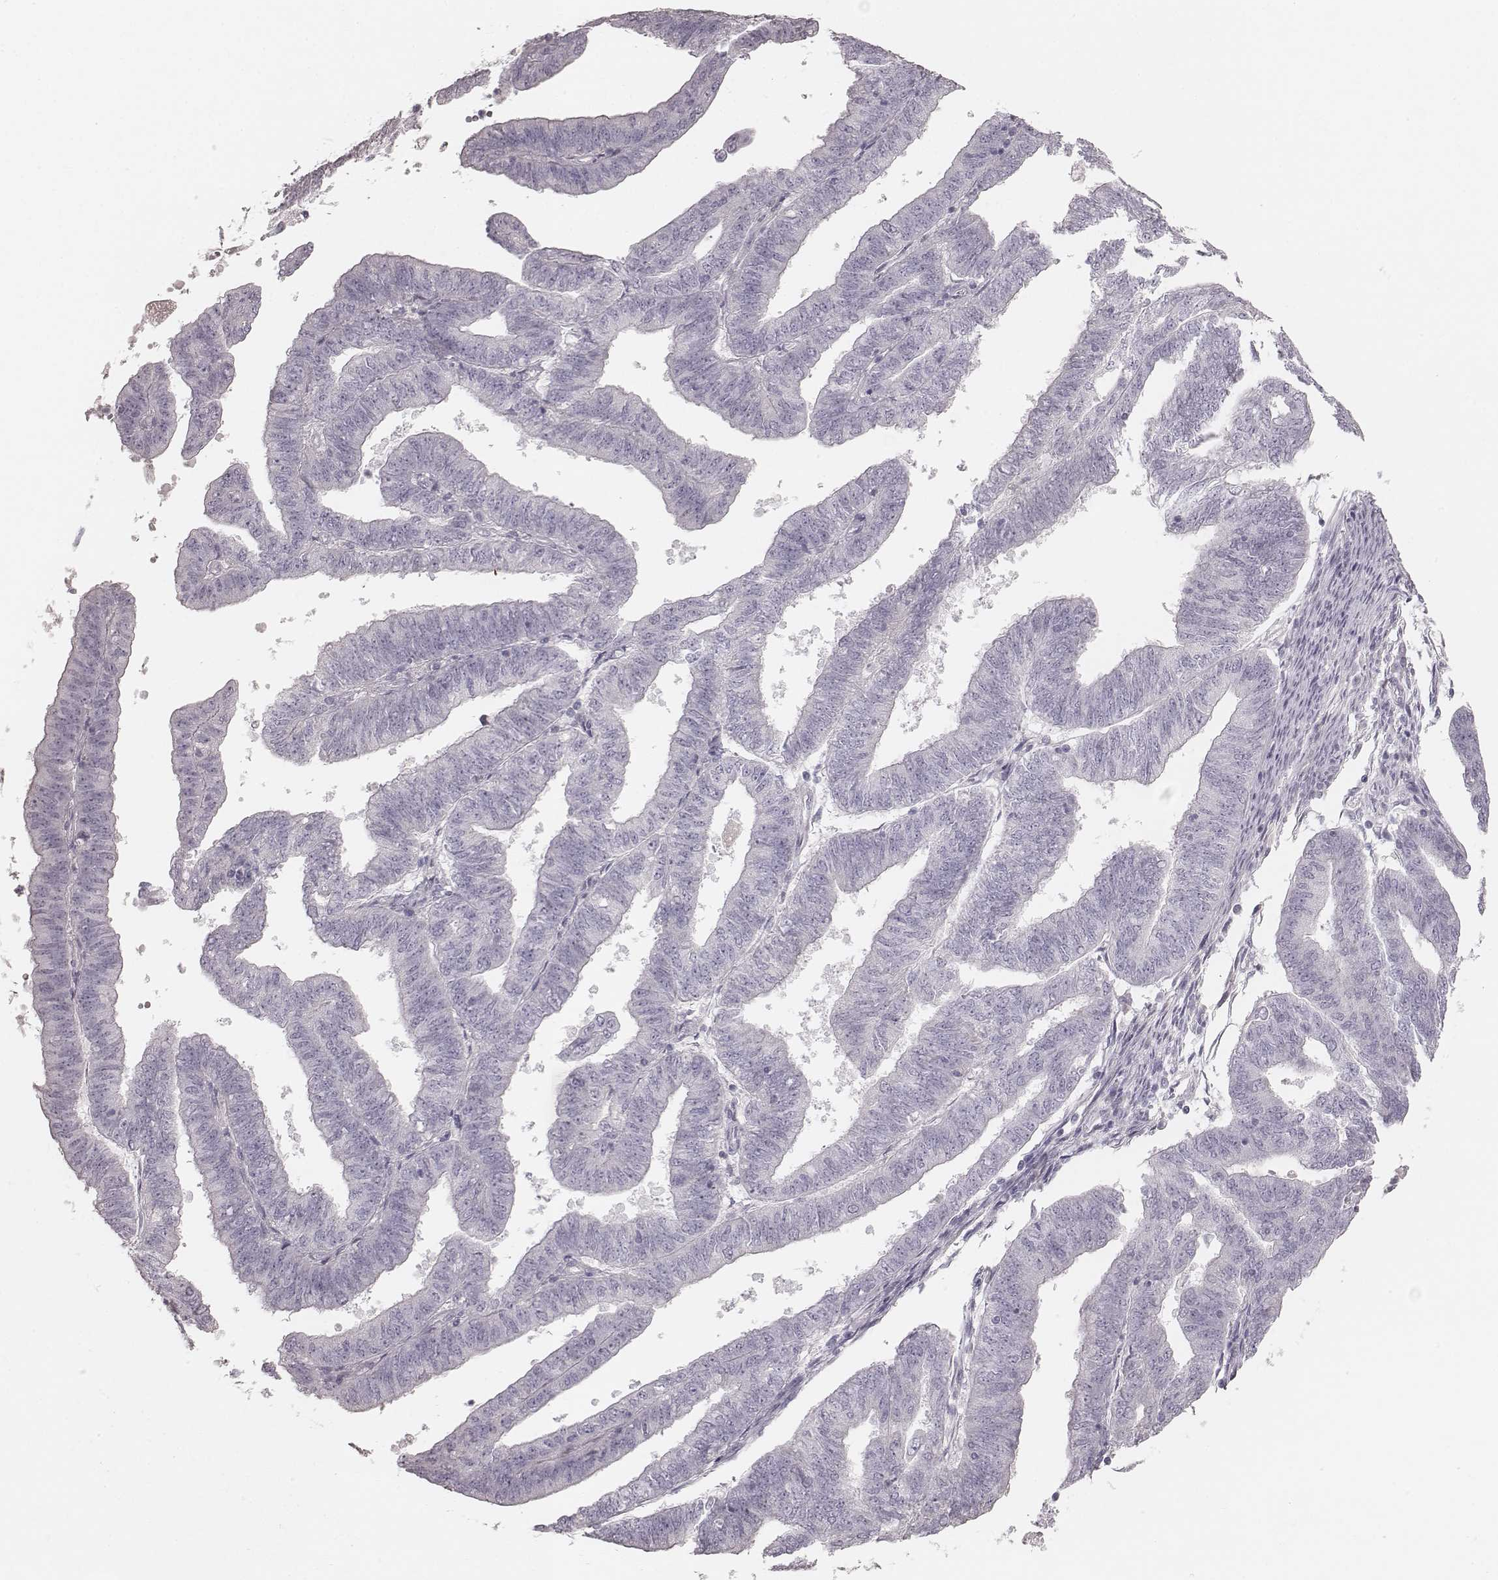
{"staining": {"intensity": "negative", "quantity": "none", "location": "none"}, "tissue": "endometrial cancer", "cell_type": "Tumor cells", "image_type": "cancer", "snomed": [{"axis": "morphology", "description": "Adenocarcinoma, NOS"}, {"axis": "topography", "description": "Endometrium"}], "caption": "The image exhibits no staining of tumor cells in endometrial cancer (adenocarcinoma). (IHC, brightfield microscopy, high magnification).", "gene": "ZP4", "patient": {"sex": "female", "age": 82}}